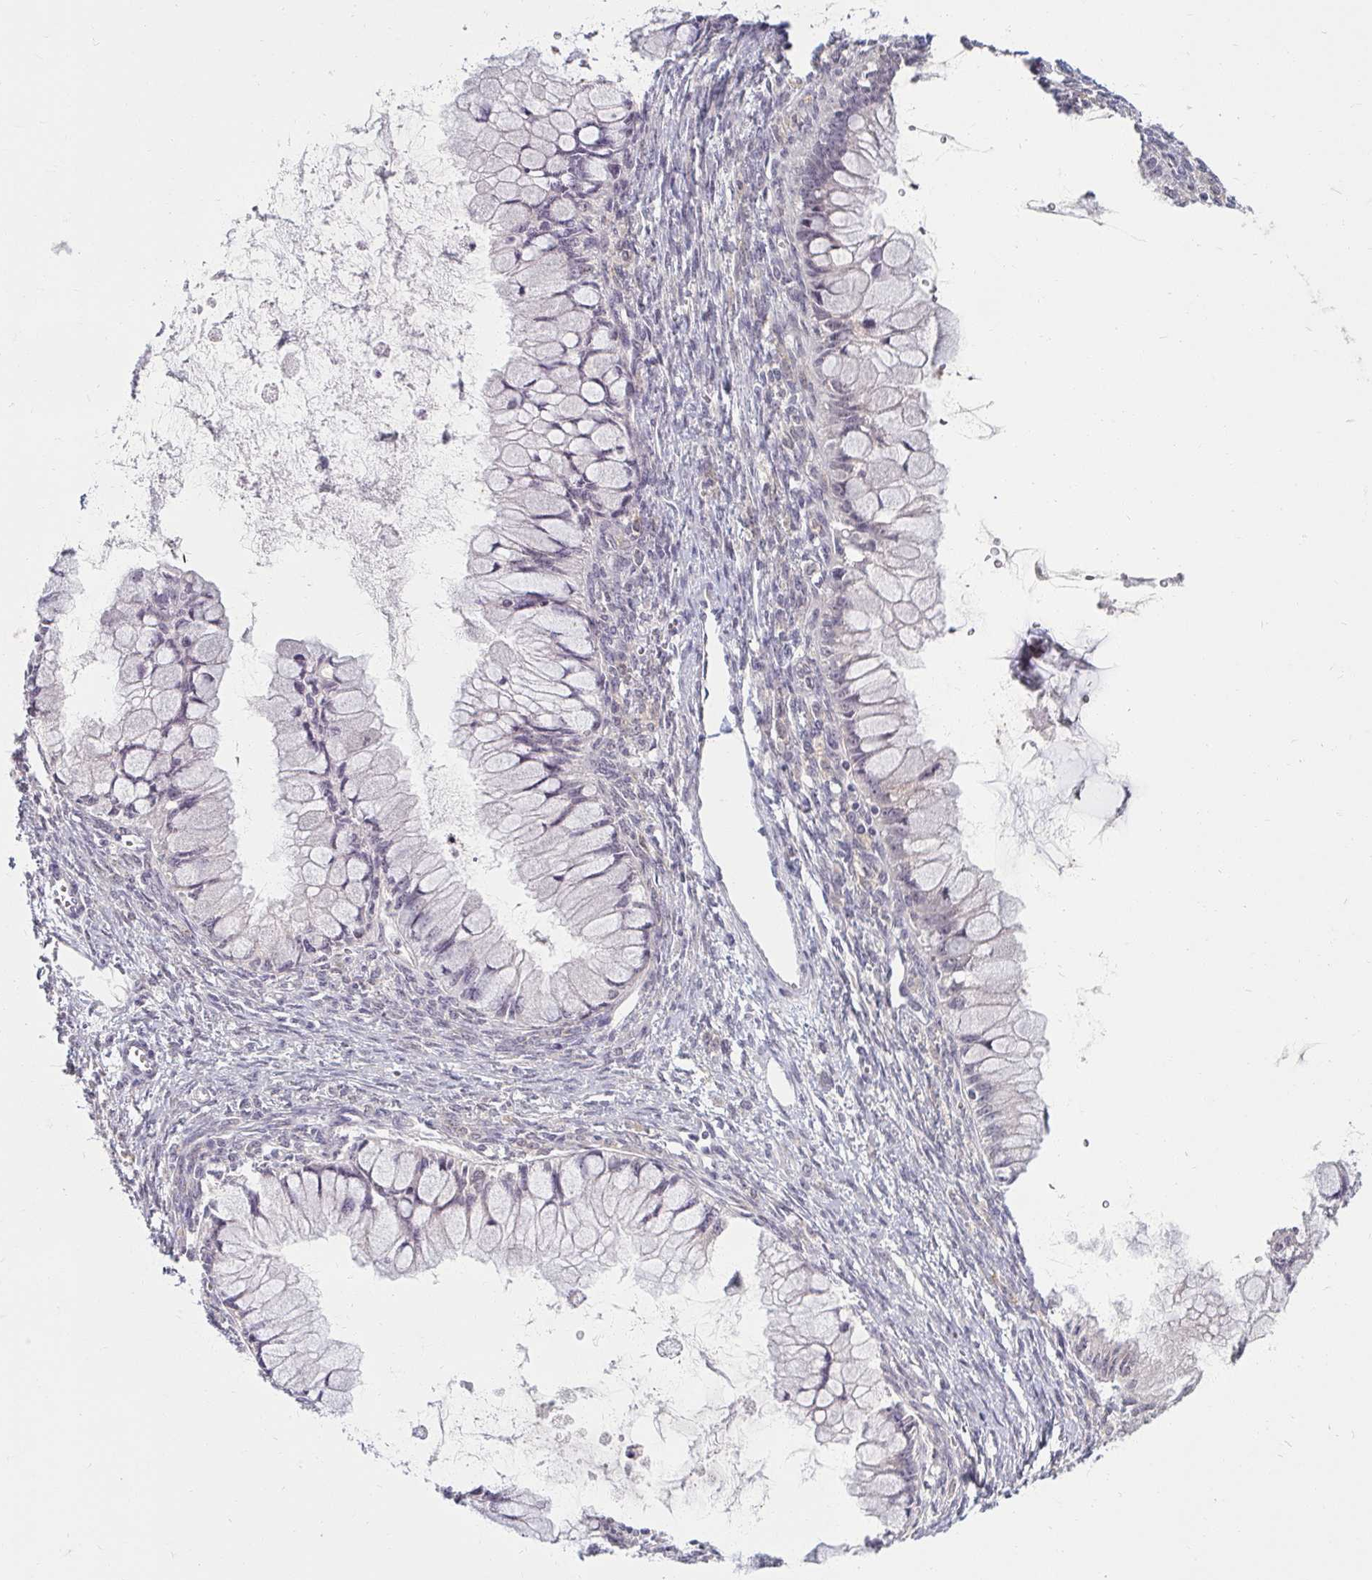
{"staining": {"intensity": "negative", "quantity": "none", "location": "none"}, "tissue": "ovarian cancer", "cell_type": "Tumor cells", "image_type": "cancer", "snomed": [{"axis": "morphology", "description": "Cystadenocarcinoma, mucinous, NOS"}, {"axis": "topography", "description": "Ovary"}], "caption": "Tumor cells are negative for brown protein staining in ovarian cancer. The staining was performed using DAB to visualize the protein expression in brown, while the nuclei were stained in blue with hematoxylin (Magnification: 20x).", "gene": "DDN", "patient": {"sex": "female", "age": 34}}